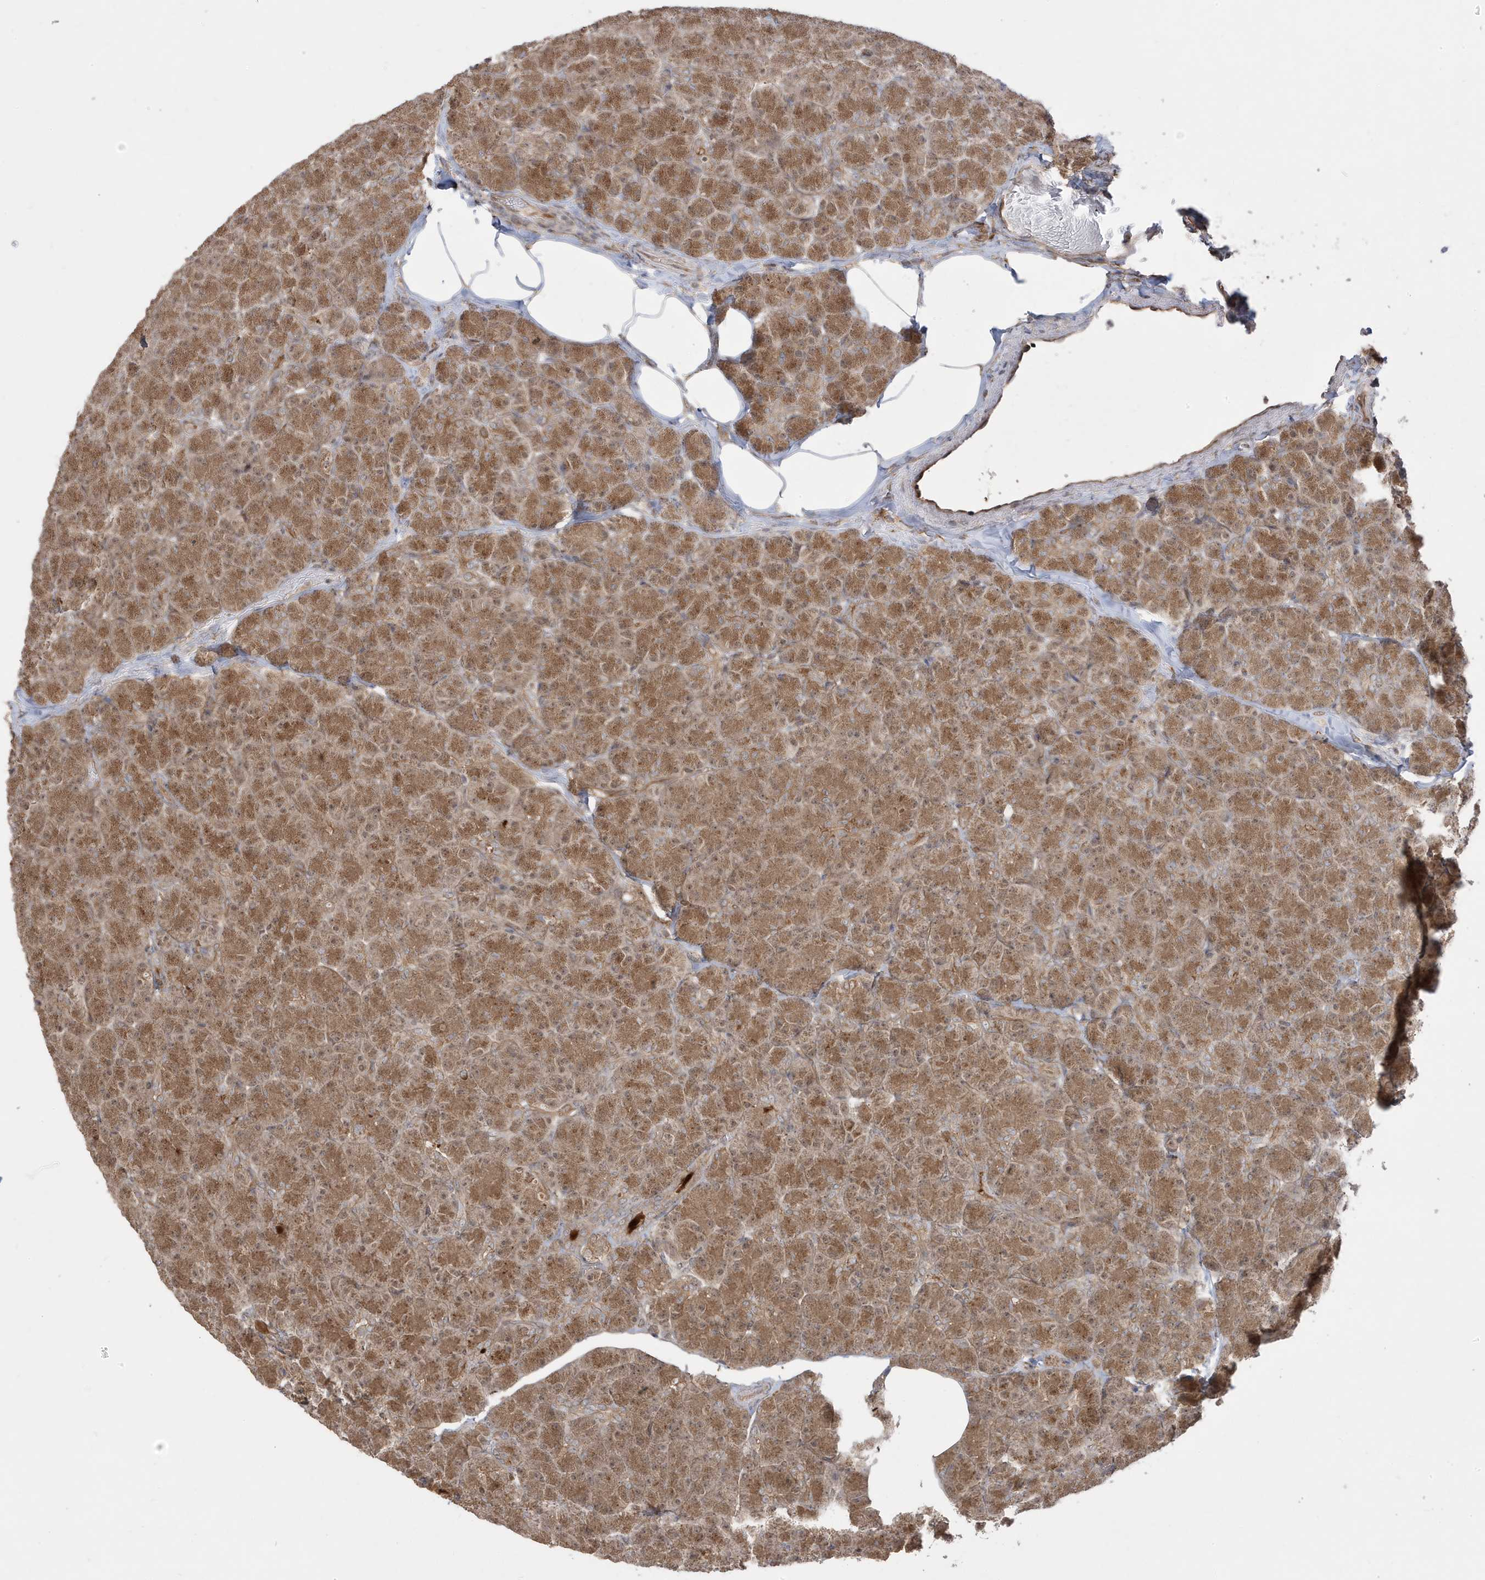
{"staining": {"intensity": "moderate", "quantity": ">75%", "location": "cytoplasmic/membranous"}, "tissue": "pancreas", "cell_type": "Exocrine glandular cells", "image_type": "normal", "snomed": [{"axis": "morphology", "description": "Normal tissue, NOS"}, {"axis": "topography", "description": "Pancreas"}], "caption": "This micrograph reveals immunohistochemistry staining of benign pancreas, with medium moderate cytoplasmic/membranous expression in about >75% of exocrine glandular cells.", "gene": "DNAJC12", "patient": {"sex": "female", "age": 43}}